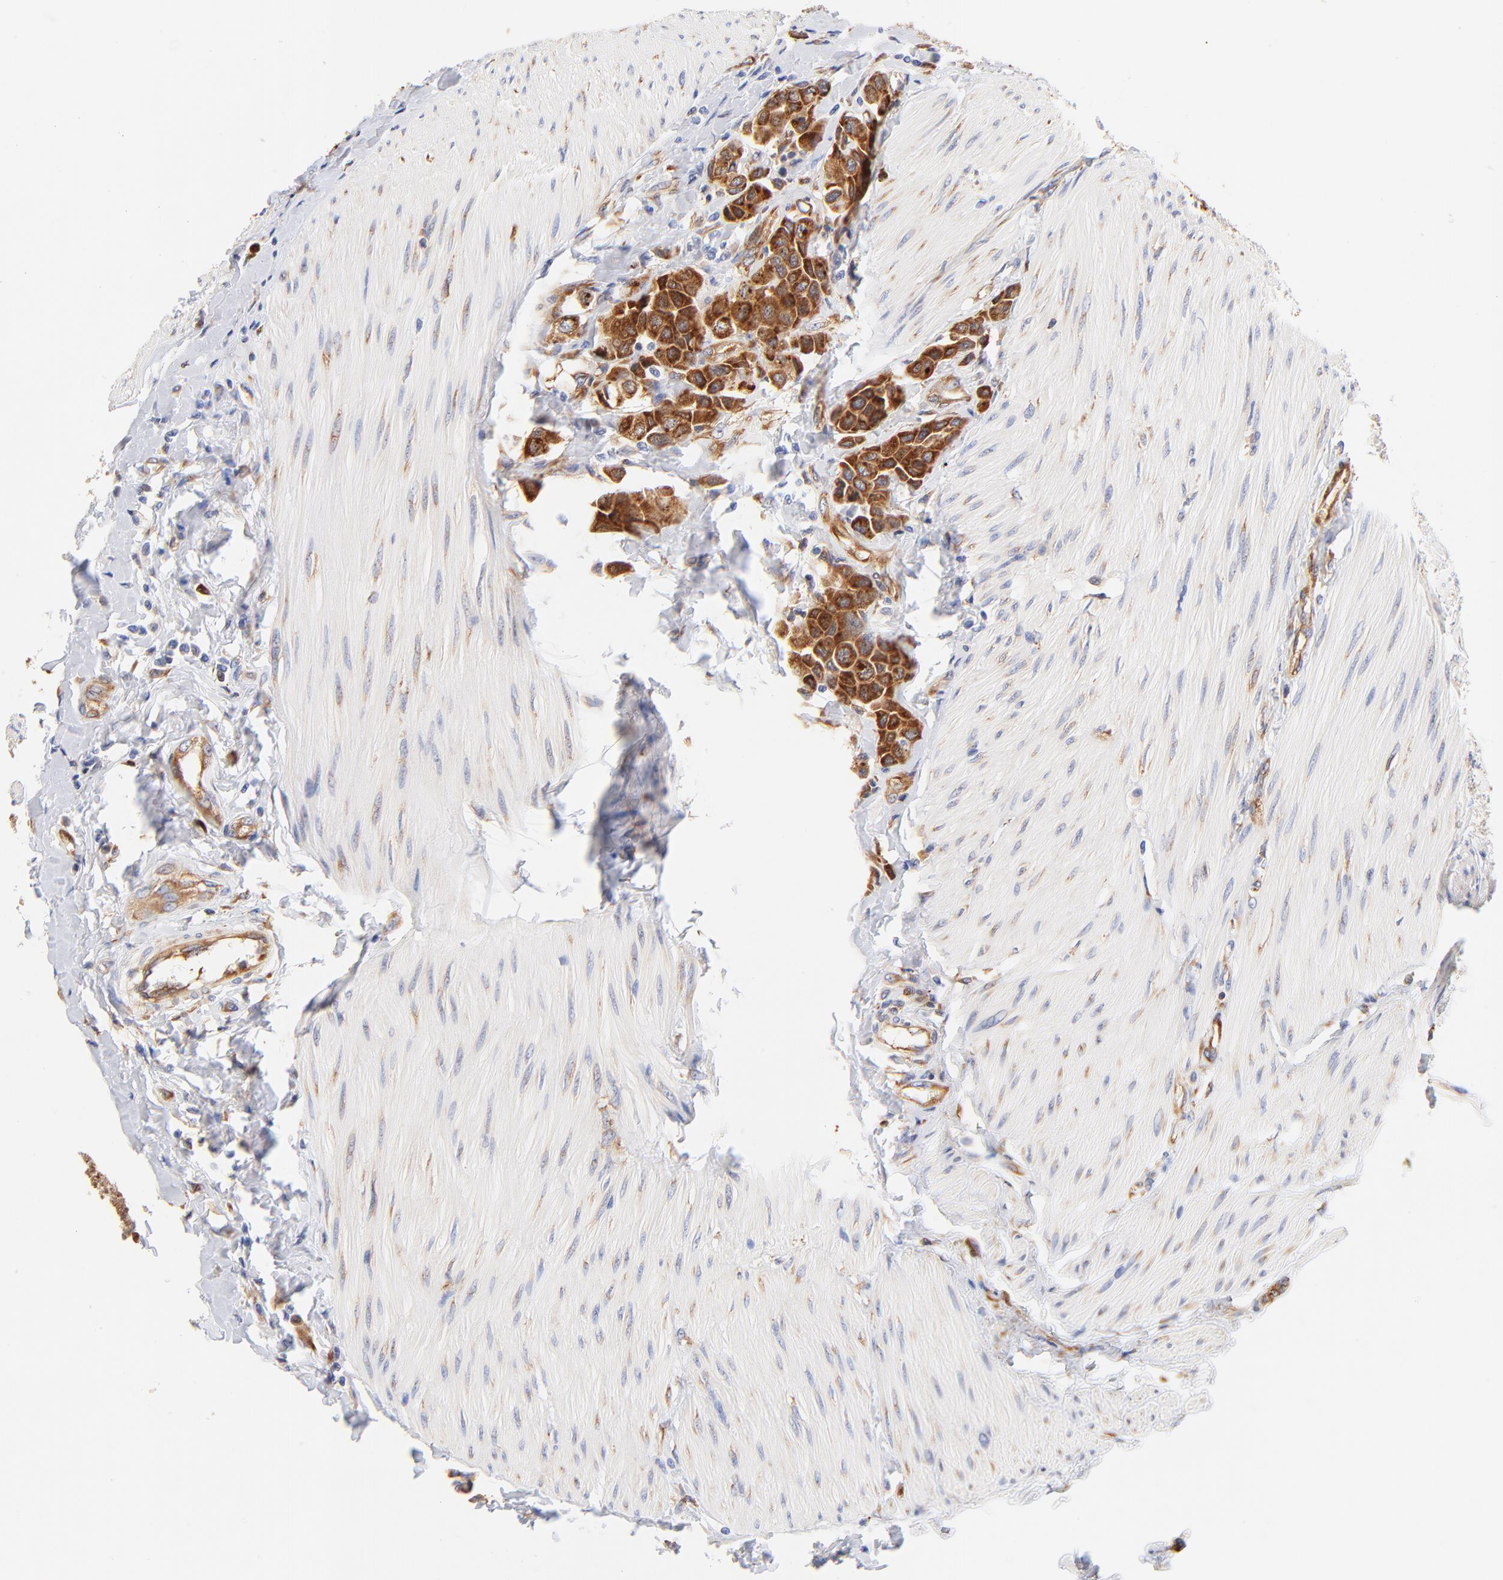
{"staining": {"intensity": "strong", "quantity": ">75%", "location": "cytoplasmic/membranous"}, "tissue": "urothelial cancer", "cell_type": "Tumor cells", "image_type": "cancer", "snomed": [{"axis": "morphology", "description": "Urothelial carcinoma, High grade"}, {"axis": "topography", "description": "Urinary bladder"}], "caption": "Brown immunohistochemical staining in human urothelial cancer displays strong cytoplasmic/membranous expression in approximately >75% of tumor cells.", "gene": "RPL27", "patient": {"sex": "male", "age": 50}}